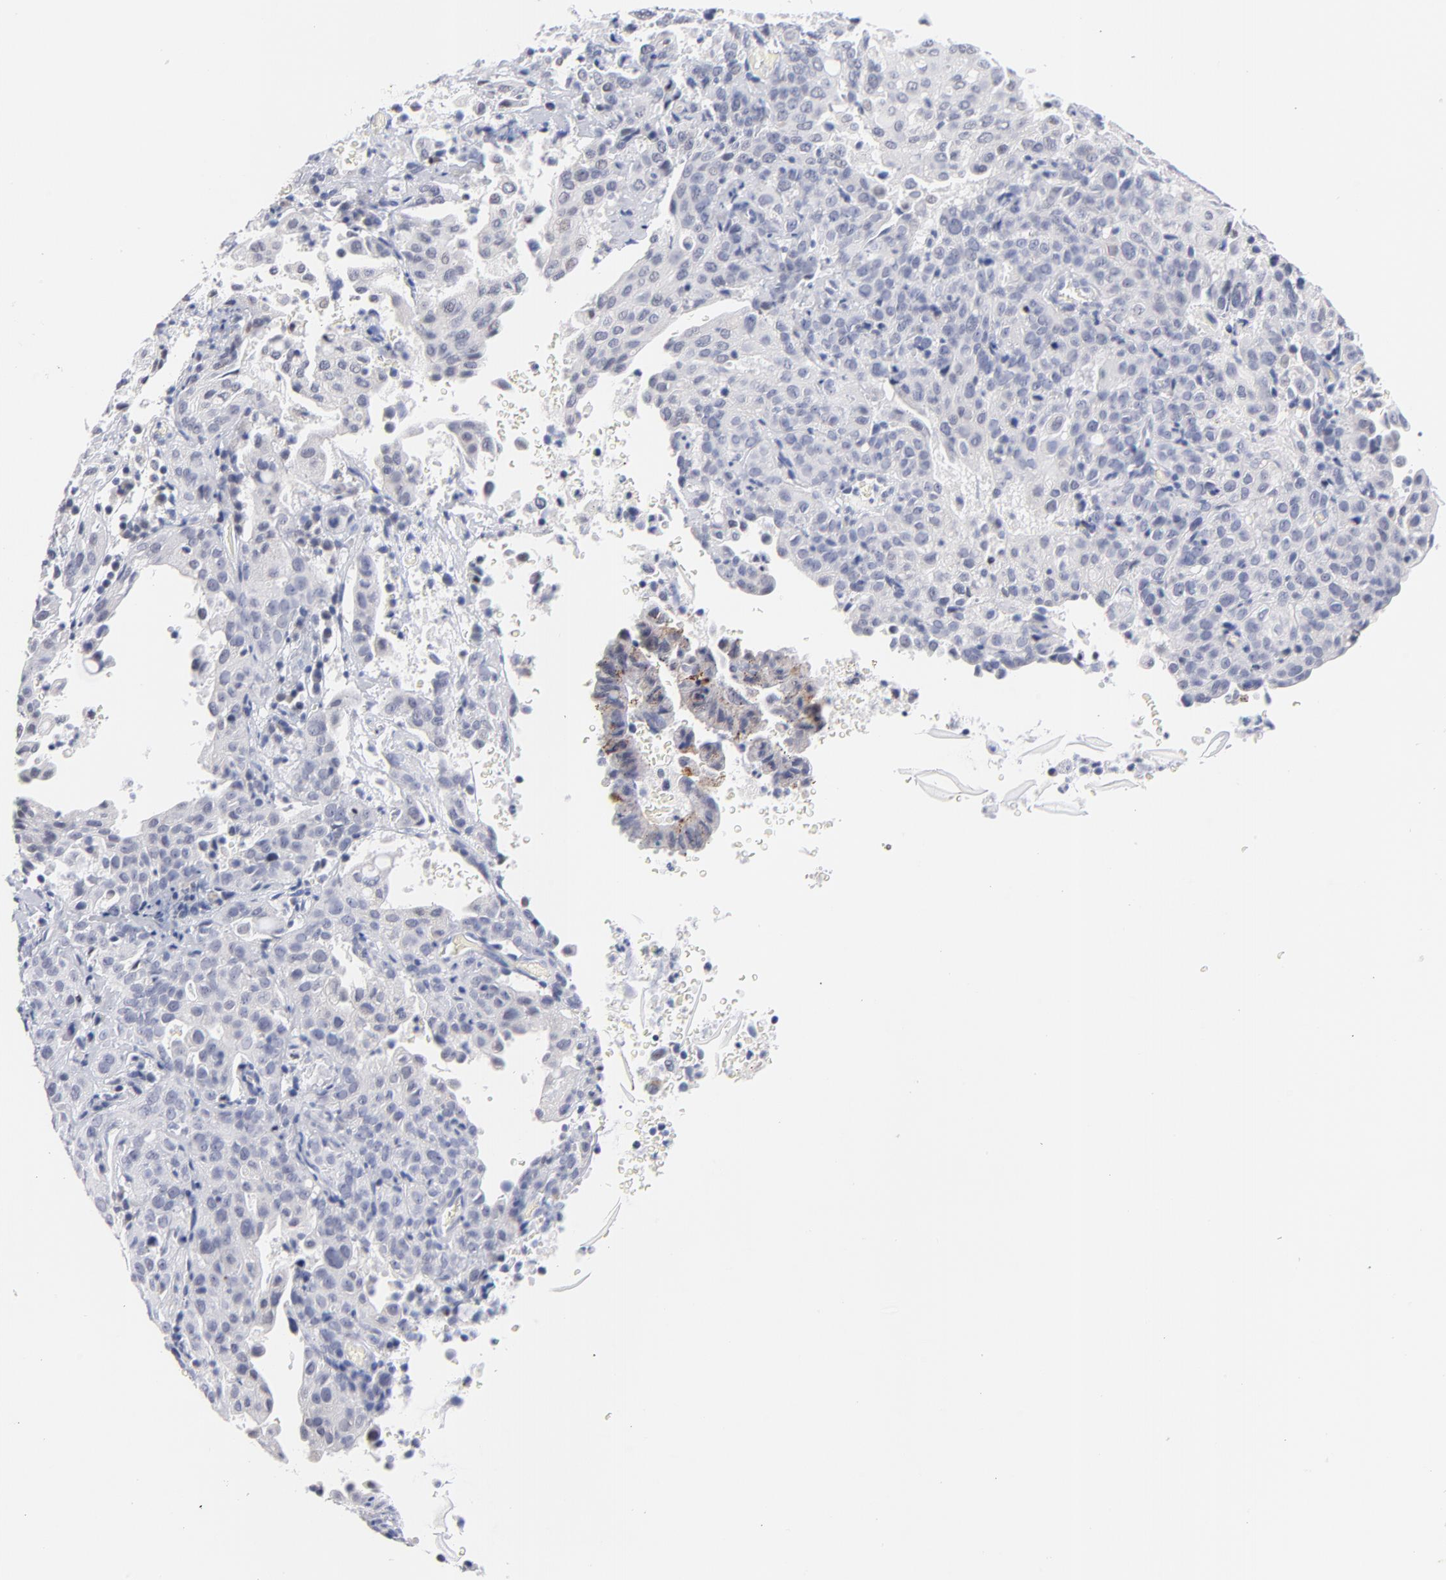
{"staining": {"intensity": "negative", "quantity": "none", "location": "none"}, "tissue": "cervical cancer", "cell_type": "Tumor cells", "image_type": "cancer", "snomed": [{"axis": "morphology", "description": "Squamous cell carcinoma, NOS"}, {"axis": "topography", "description": "Cervix"}], "caption": "Immunohistochemistry of human cervical cancer (squamous cell carcinoma) shows no expression in tumor cells.", "gene": "KHNYN", "patient": {"sex": "female", "age": 41}}